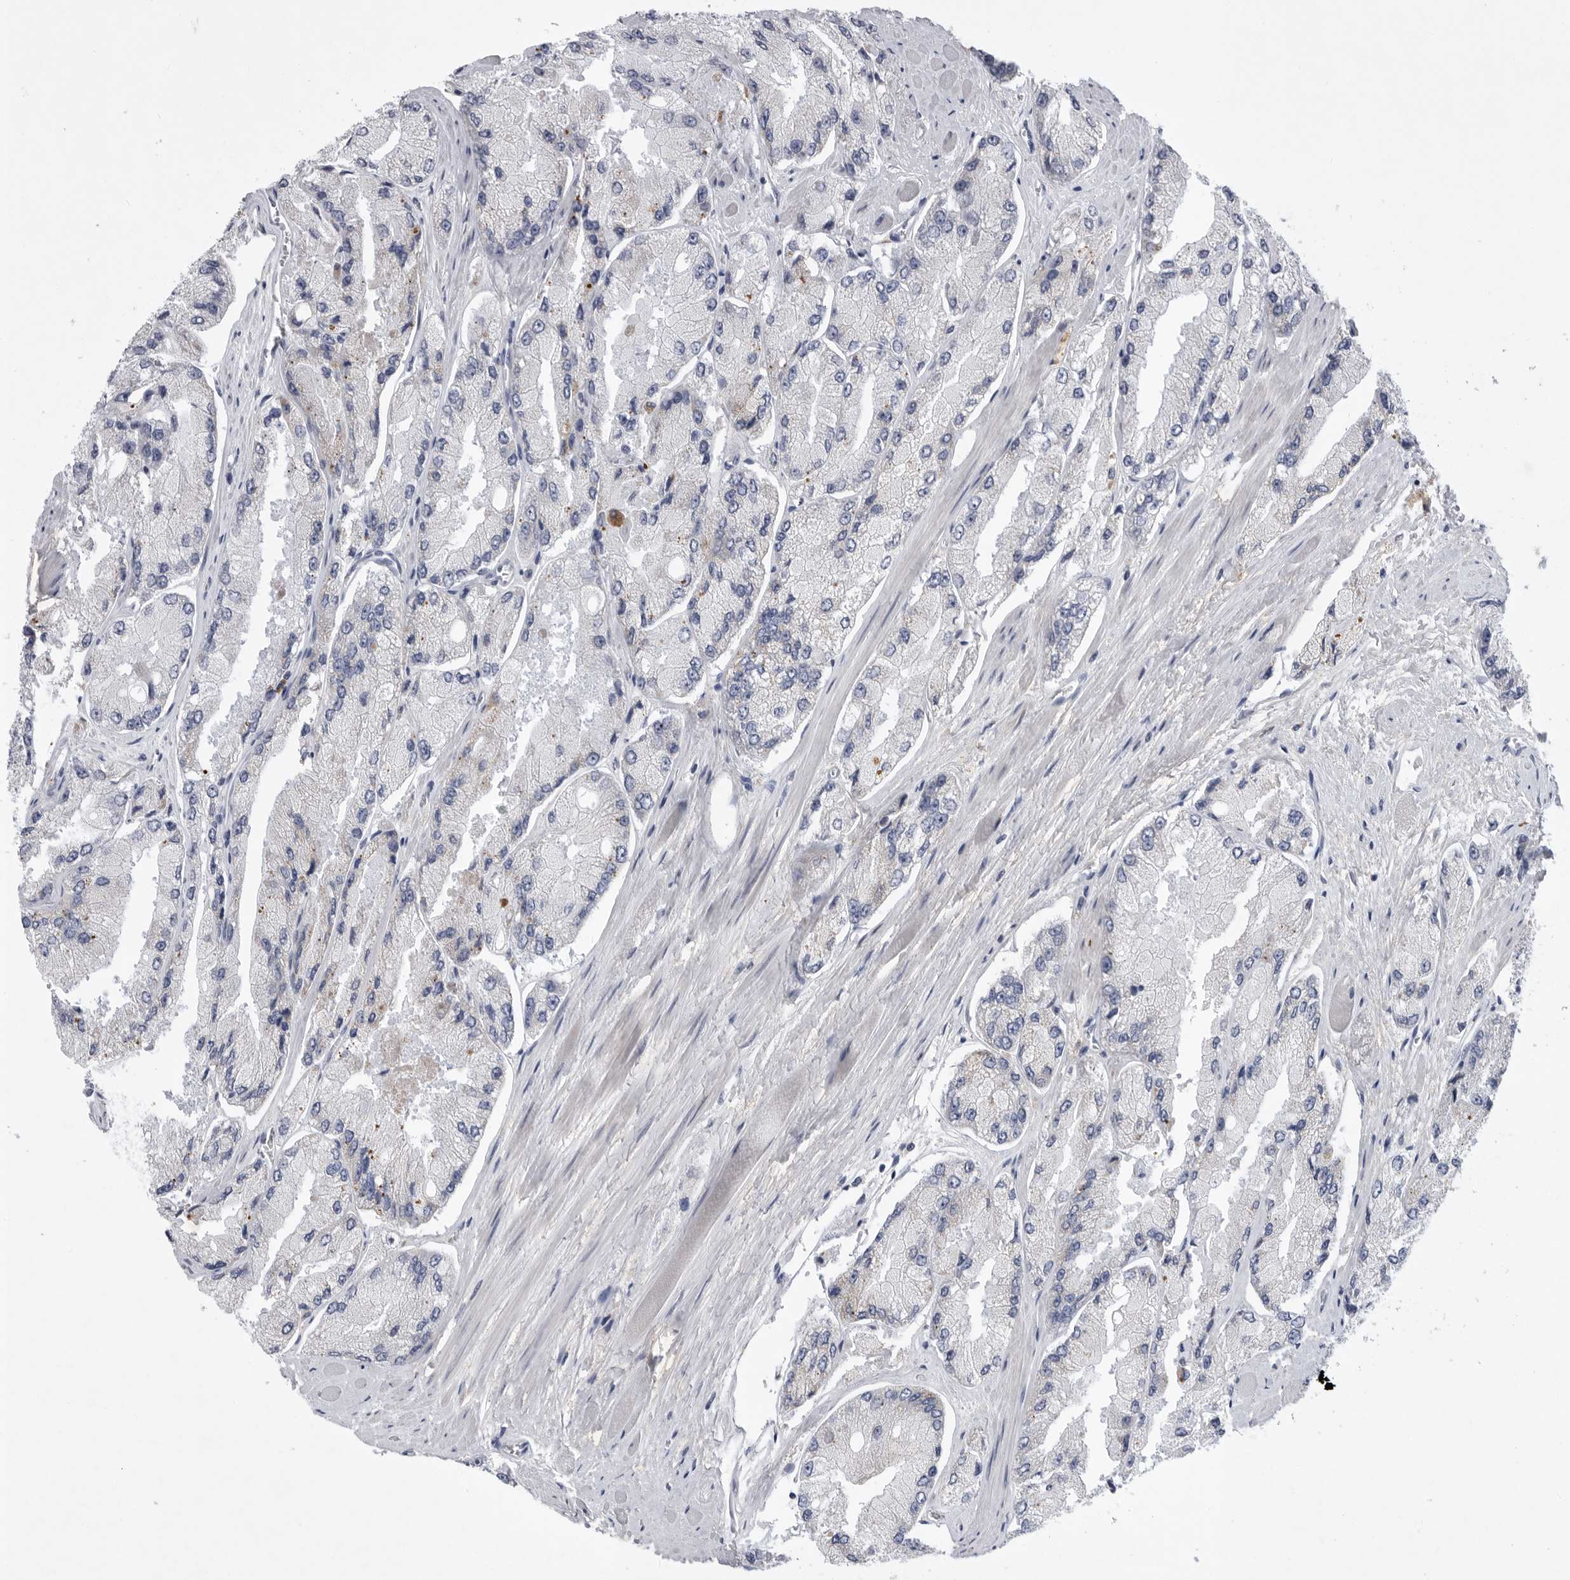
{"staining": {"intensity": "negative", "quantity": "none", "location": "none"}, "tissue": "prostate cancer", "cell_type": "Tumor cells", "image_type": "cancer", "snomed": [{"axis": "morphology", "description": "Adenocarcinoma, High grade"}, {"axis": "topography", "description": "Prostate"}], "caption": "This is an immunohistochemistry histopathology image of prostate cancer (adenocarcinoma (high-grade)). There is no expression in tumor cells.", "gene": "SIGLEC10", "patient": {"sex": "male", "age": 58}}